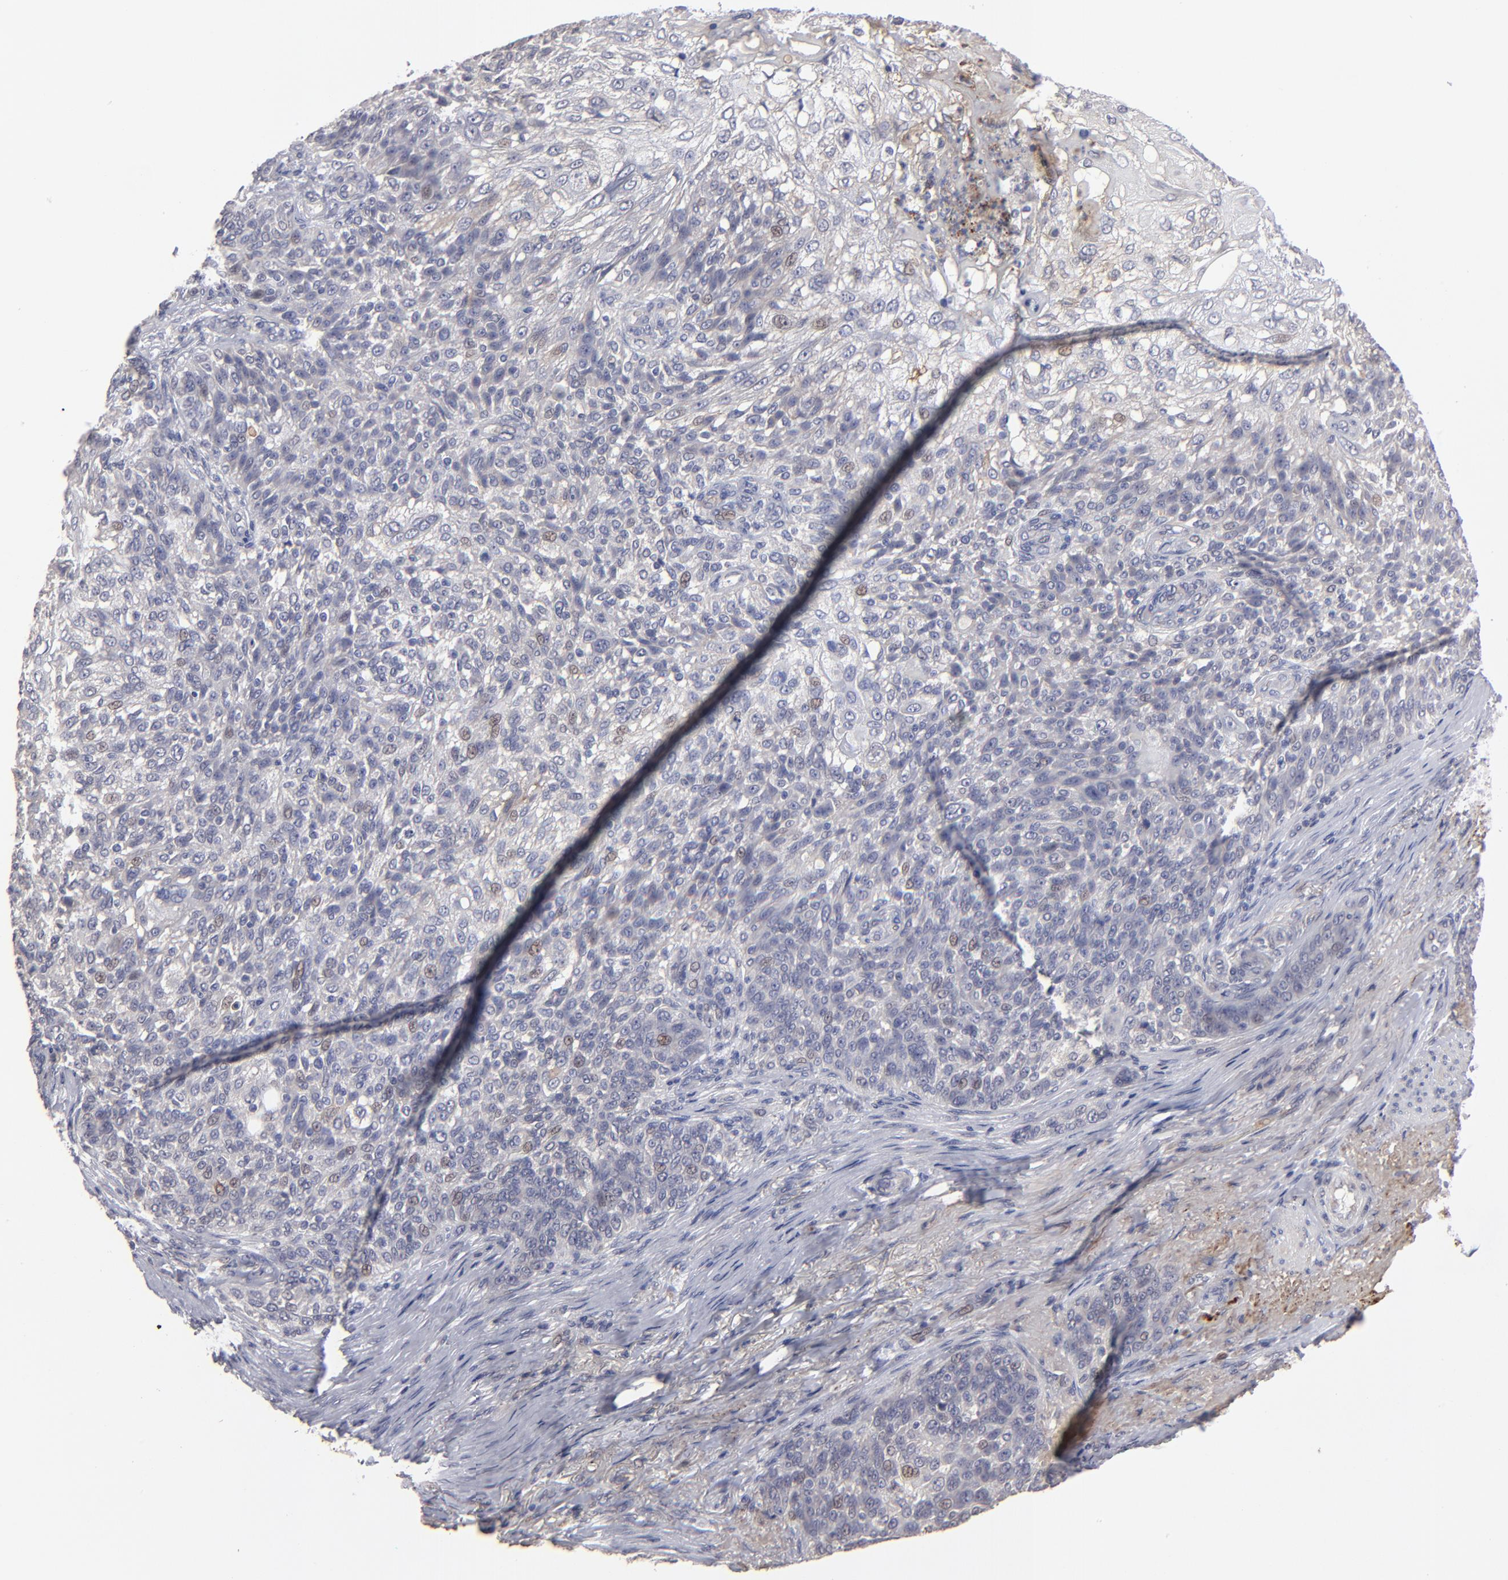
{"staining": {"intensity": "weak", "quantity": "<25%", "location": "cytoplasmic/membranous,nuclear"}, "tissue": "skin cancer", "cell_type": "Tumor cells", "image_type": "cancer", "snomed": [{"axis": "morphology", "description": "Normal tissue, NOS"}, {"axis": "morphology", "description": "Squamous cell carcinoma, NOS"}, {"axis": "topography", "description": "Skin"}], "caption": "This is a histopathology image of immunohistochemistry (IHC) staining of skin squamous cell carcinoma, which shows no positivity in tumor cells.", "gene": "GPM6B", "patient": {"sex": "female", "age": 83}}